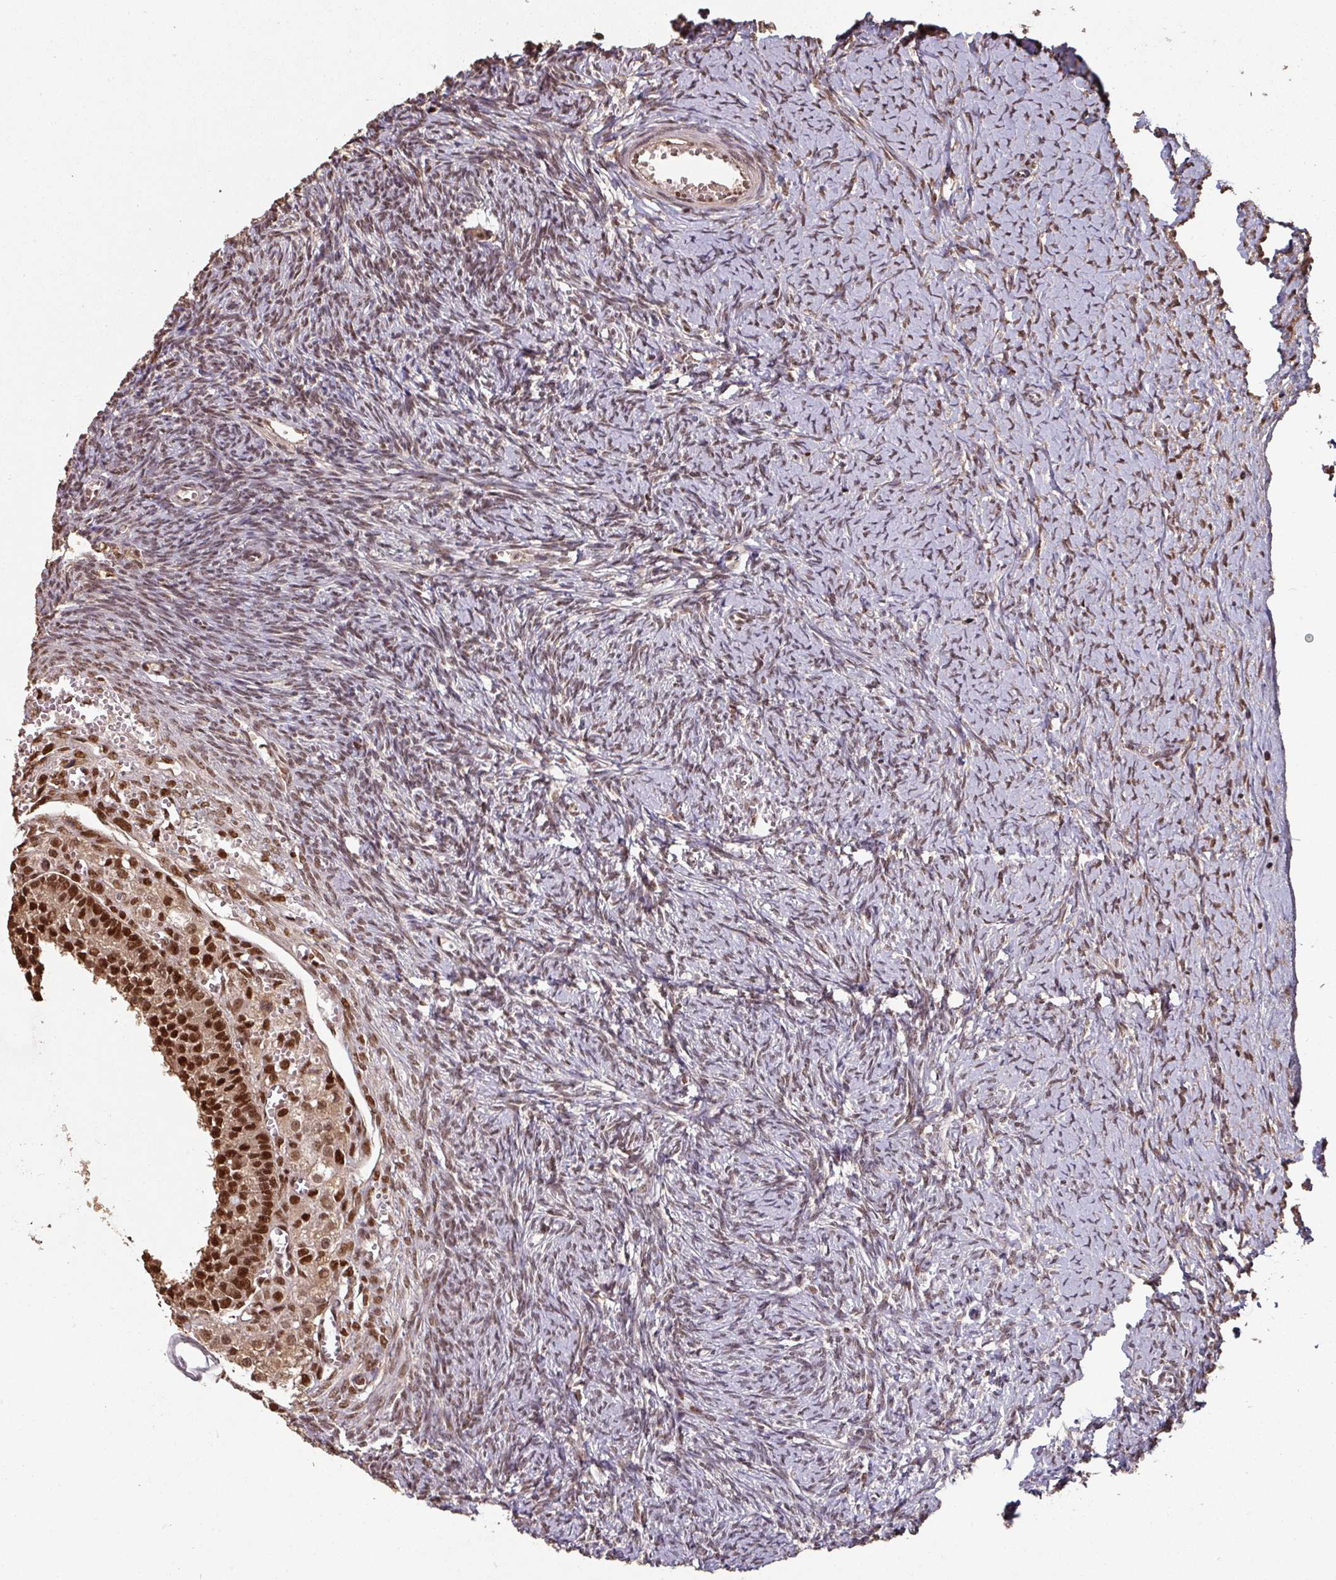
{"staining": {"intensity": "strong", "quantity": ">75%", "location": "cytoplasmic/membranous,nuclear"}, "tissue": "ovary", "cell_type": "Follicle cells", "image_type": "normal", "snomed": [{"axis": "morphology", "description": "Normal tissue, NOS"}, {"axis": "topography", "description": "Ovary"}], "caption": "A photomicrograph of ovary stained for a protein shows strong cytoplasmic/membranous,nuclear brown staining in follicle cells. The staining was performed using DAB (3,3'-diaminobenzidine), with brown indicating positive protein expression. Nuclei are stained blue with hematoxylin.", "gene": "POLD1", "patient": {"sex": "female", "age": 39}}